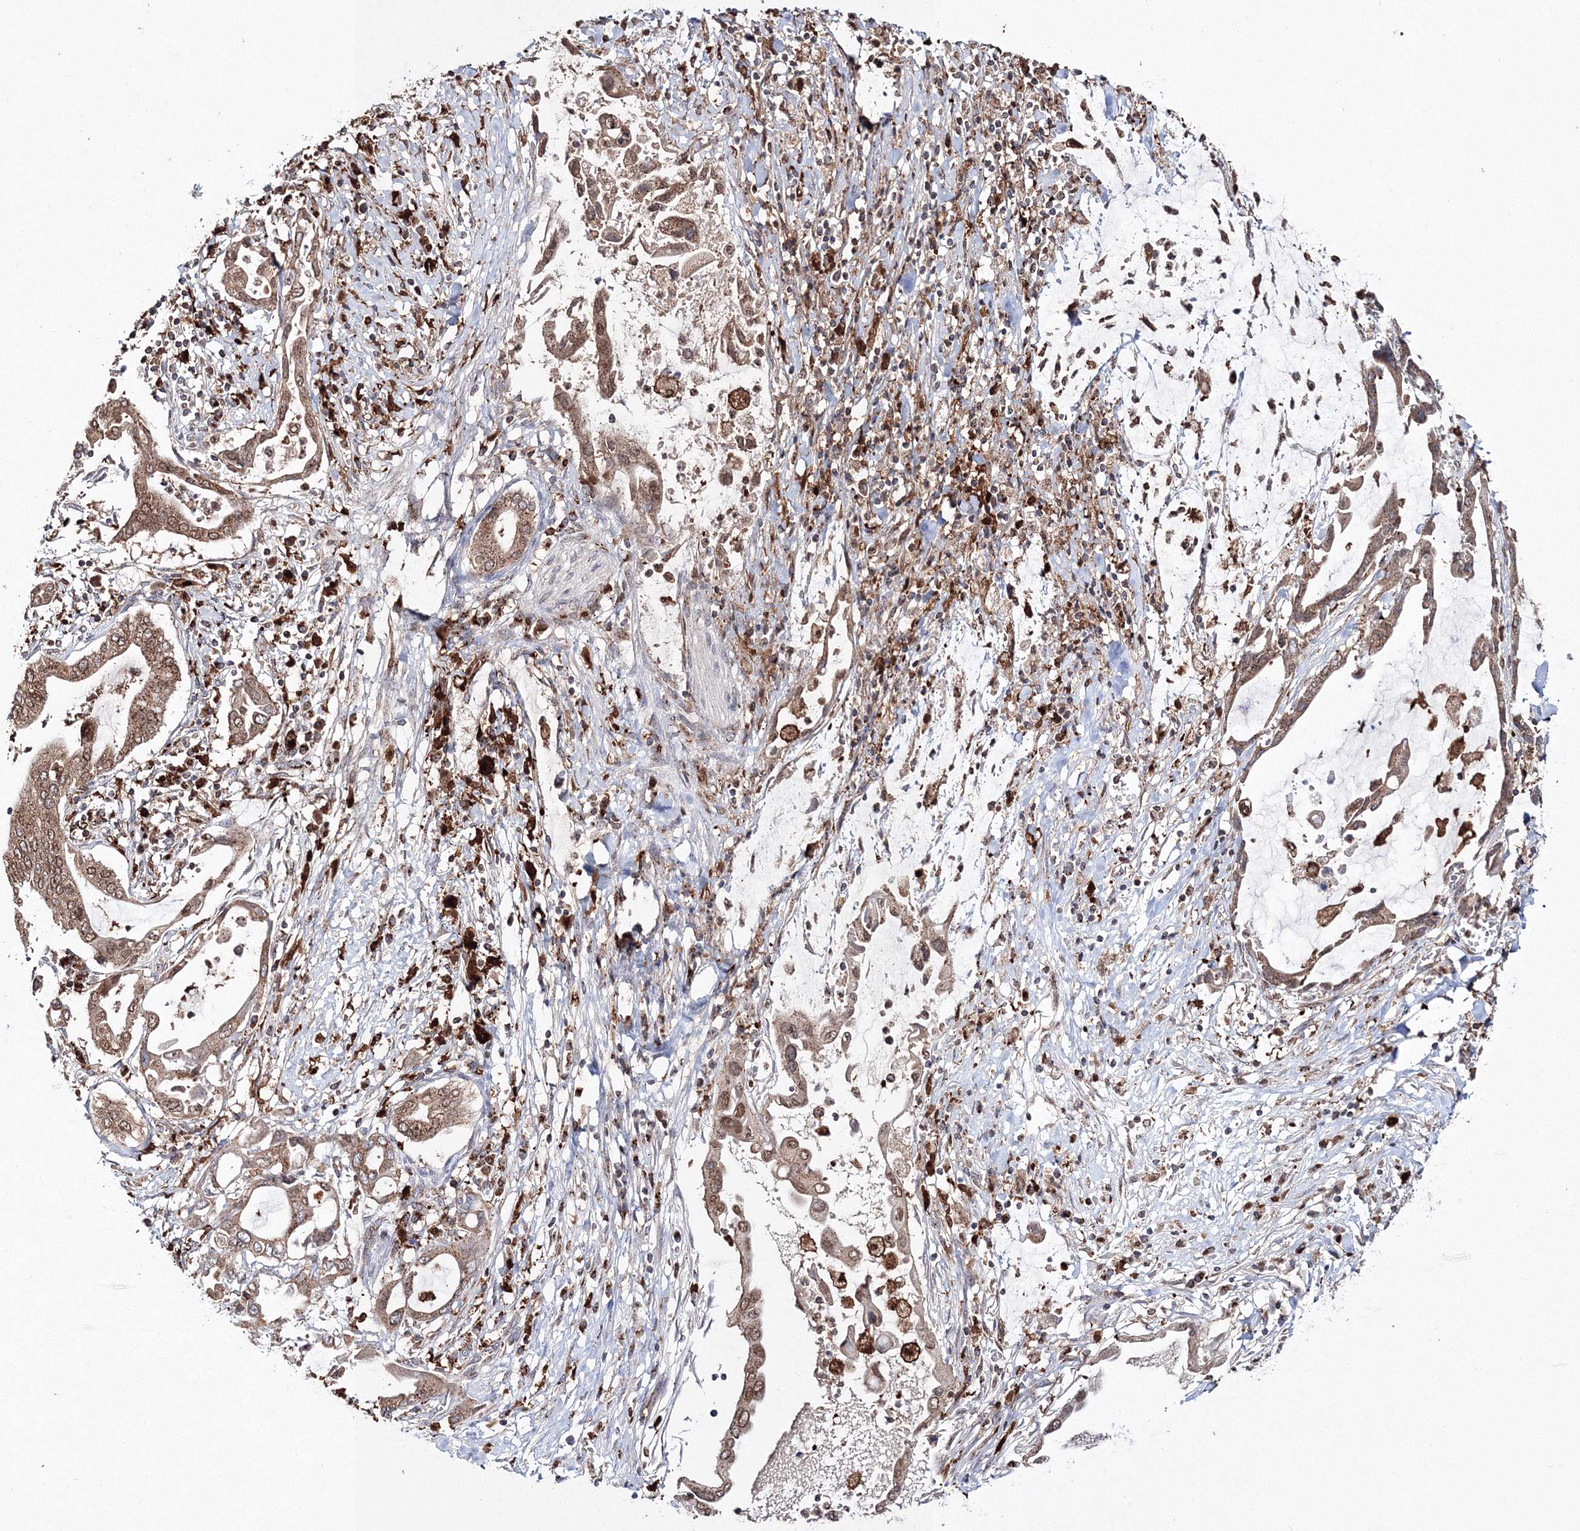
{"staining": {"intensity": "moderate", "quantity": ">75%", "location": "cytoplasmic/membranous"}, "tissue": "pancreatic cancer", "cell_type": "Tumor cells", "image_type": "cancer", "snomed": [{"axis": "morphology", "description": "Adenocarcinoma, NOS"}, {"axis": "topography", "description": "Pancreas"}], "caption": "A histopathology image of pancreatic cancer (adenocarcinoma) stained for a protein shows moderate cytoplasmic/membranous brown staining in tumor cells. (Stains: DAB (3,3'-diaminobenzidine) in brown, nuclei in blue, Microscopy: brightfield microscopy at high magnification).", "gene": "ARCN1", "patient": {"sex": "female", "age": 57}}